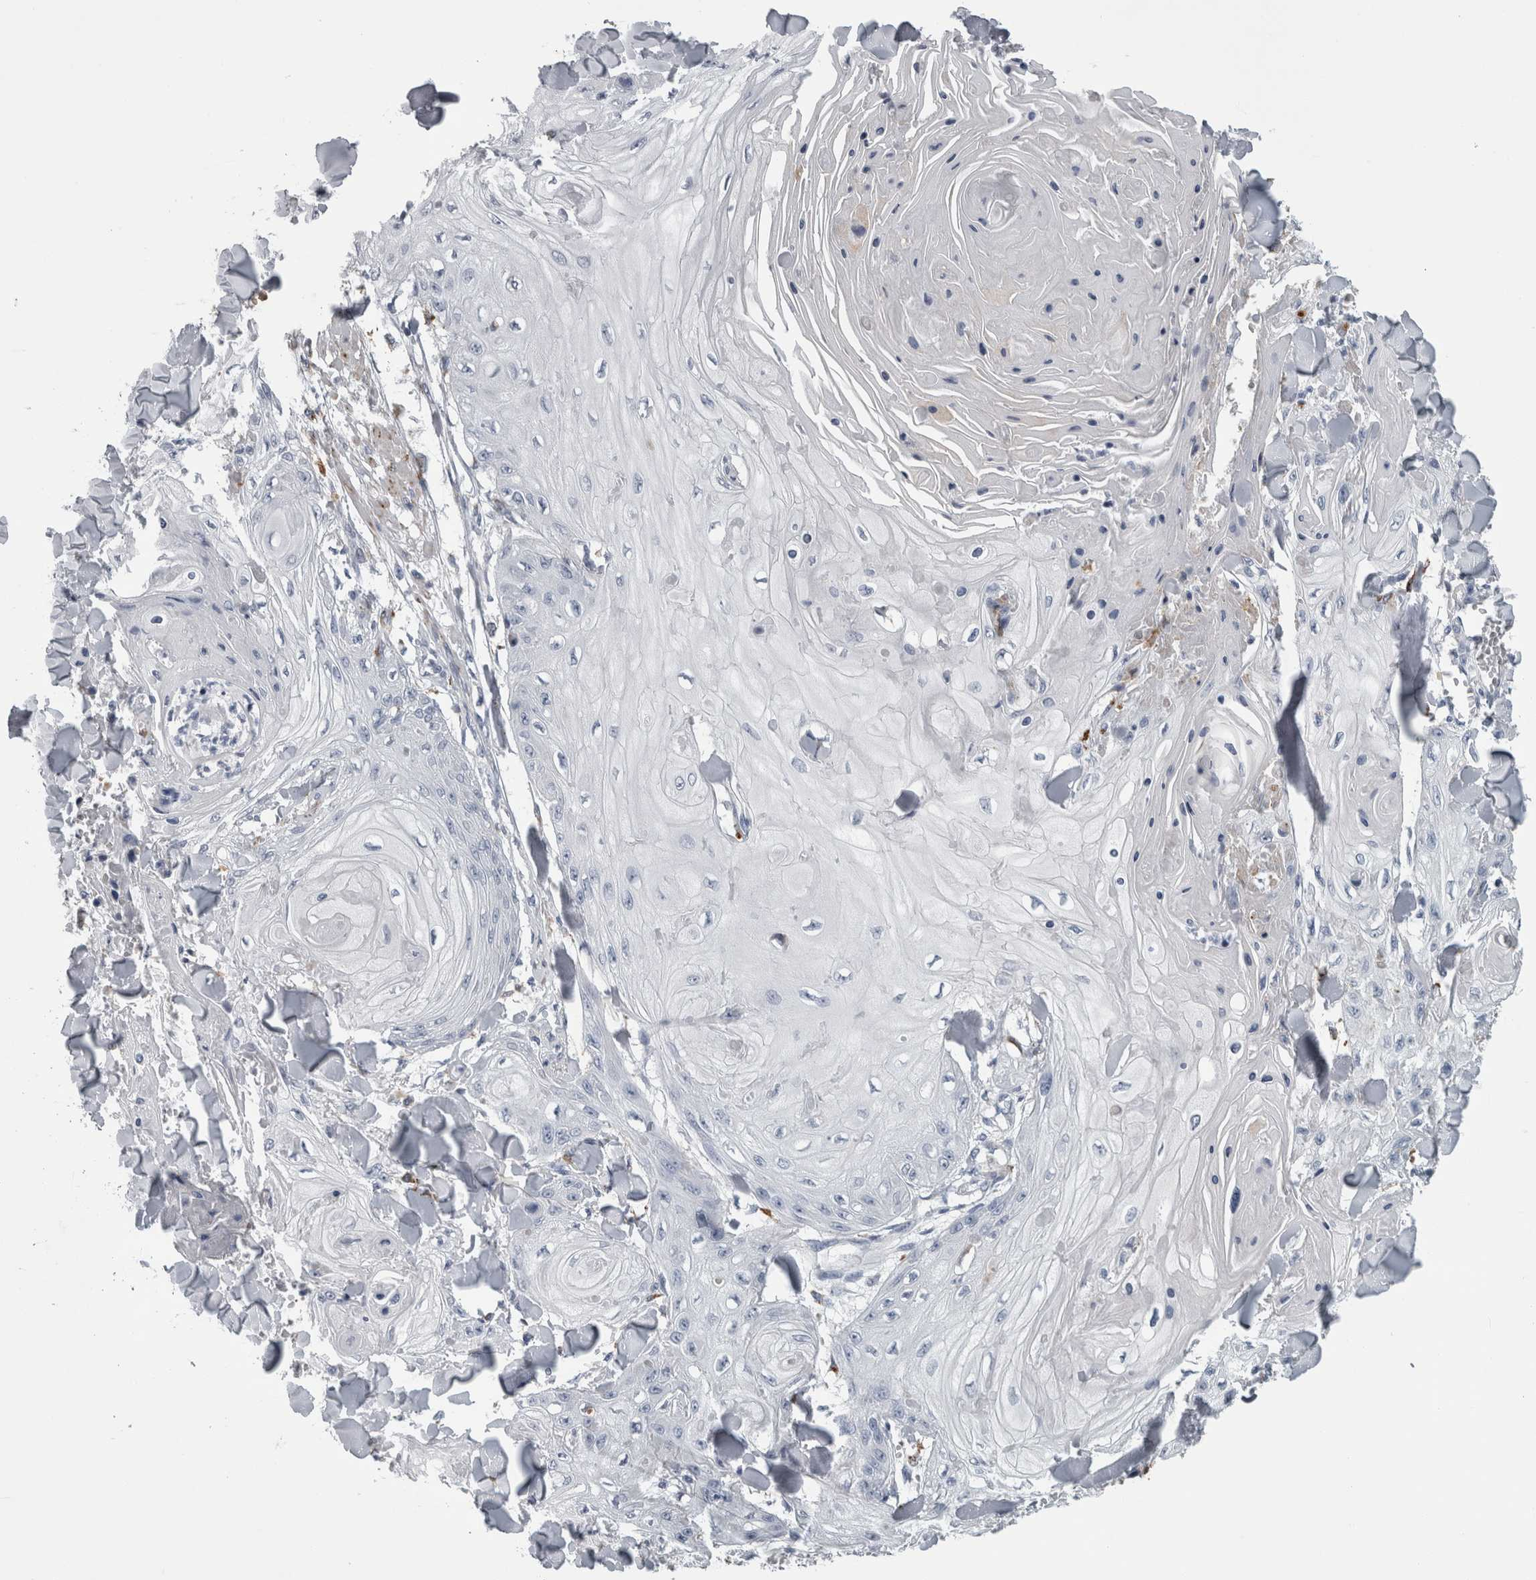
{"staining": {"intensity": "negative", "quantity": "none", "location": "none"}, "tissue": "skin cancer", "cell_type": "Tumor cells", "image_type": "cancer", "snomed": [{"axis": "morphology", "description": "Squamous cell carcinoma, NOS"}, {"axis": "topography", "description": "Skin"}], "caption": "Tumor cells are negative for protein expression in human squamous cell carcinoma (skin).", "gene": "DPP7", "patient": {"sex": "male", "age": 74}}